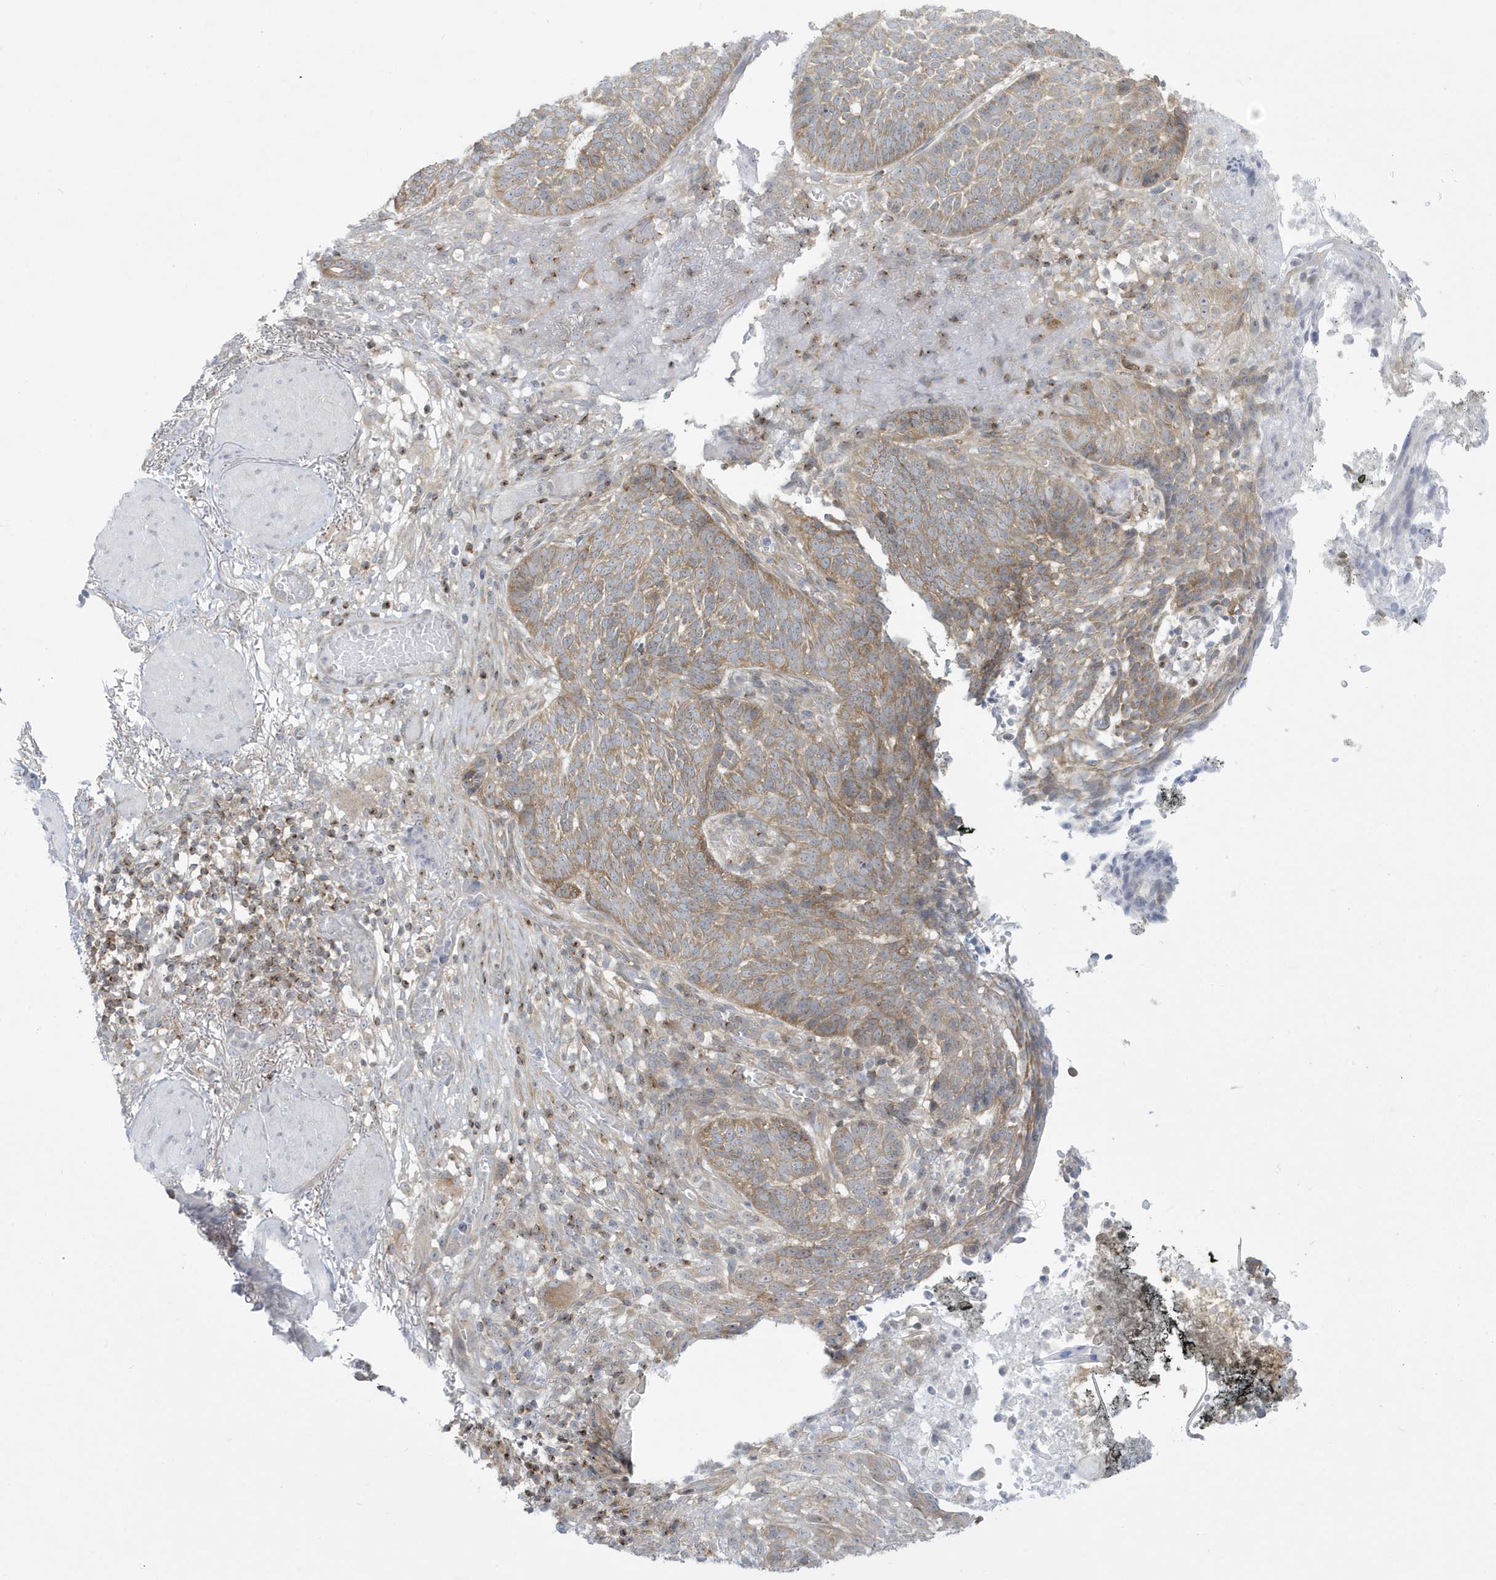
{"staining": {"intensity": "moderate", "quantity": ">75%", "location": "cytoplasmic/membranous"}, "tissue": "skin cancer", "cell_type": "Tumor cells", "image_type": "cancer", "snomed": [{"axis": "morphology", "description": "Normal tissue, NOS"}, {"axis": "morphology", "description": "Basal cell carcinoma"}, {"axis": "topography", "description": "Skin"}], "caption": "Basal cell carcinoma (skin) tissue displays moderate cytoplasmic/membranous expression in about >75% of tumor cells, visualized by immunohistochemistry.", "gene": "SLAMF9", "patient": {"sex": "male", "age": 64}}